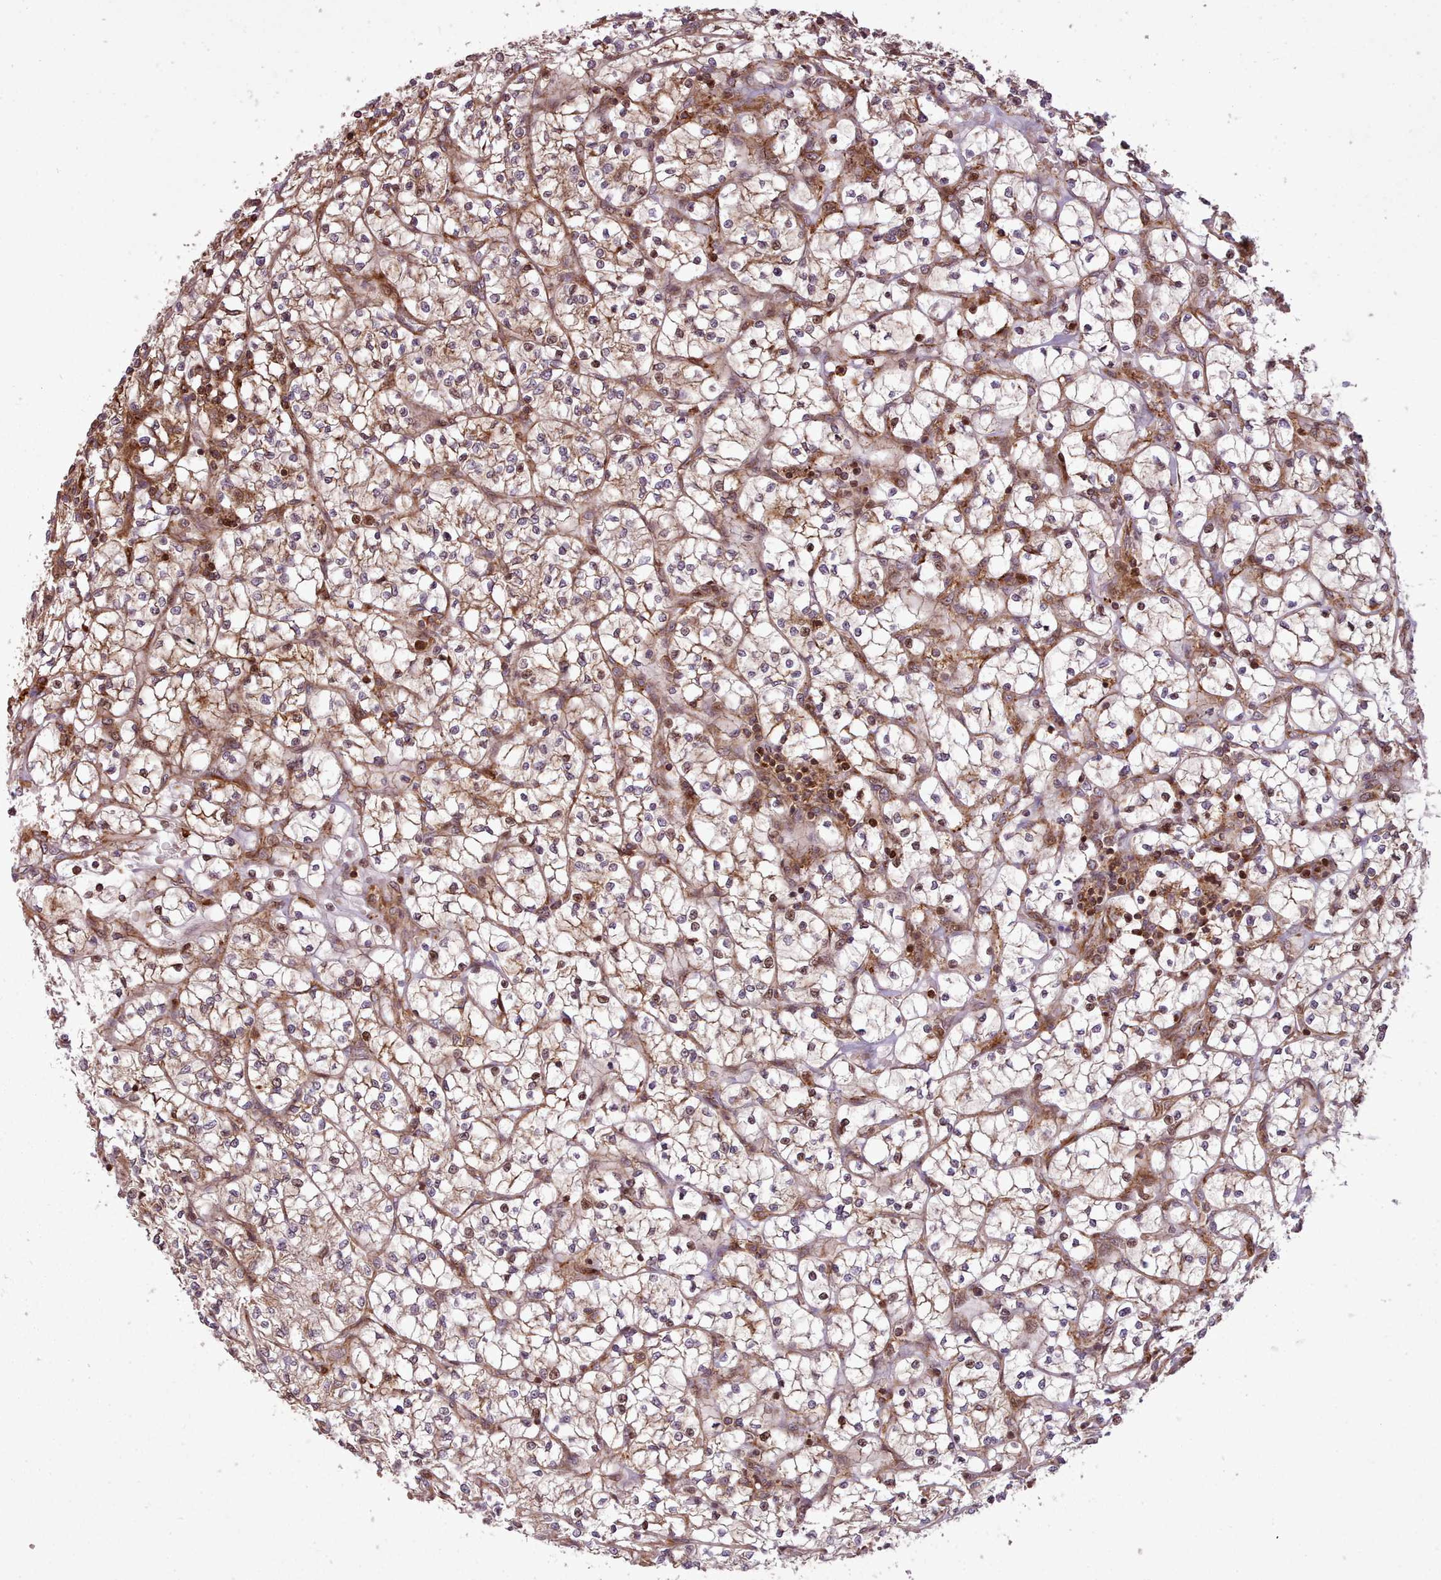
{"staining": {"intensity": "moderate", "quantity": "25%-75%", "location": "cytoplasmic/membranous,nuclear"}, "tissue": "renal cancer", "cell_type": "Tumor cells", "image_type": "cancer", "snomed": [{"axis": "morphology", "description": "Adenocarcinoma, NOS"}, {"axis": "topography", "description": "Kidney"}], "caption": "Renal adenocarcinoma stained for a protein displays moderate cytoplasmic/membranous and nuclear positivity in tumor cells.", "gene": "NLRP7", "patient": {"sex": "female", "age": 64}}